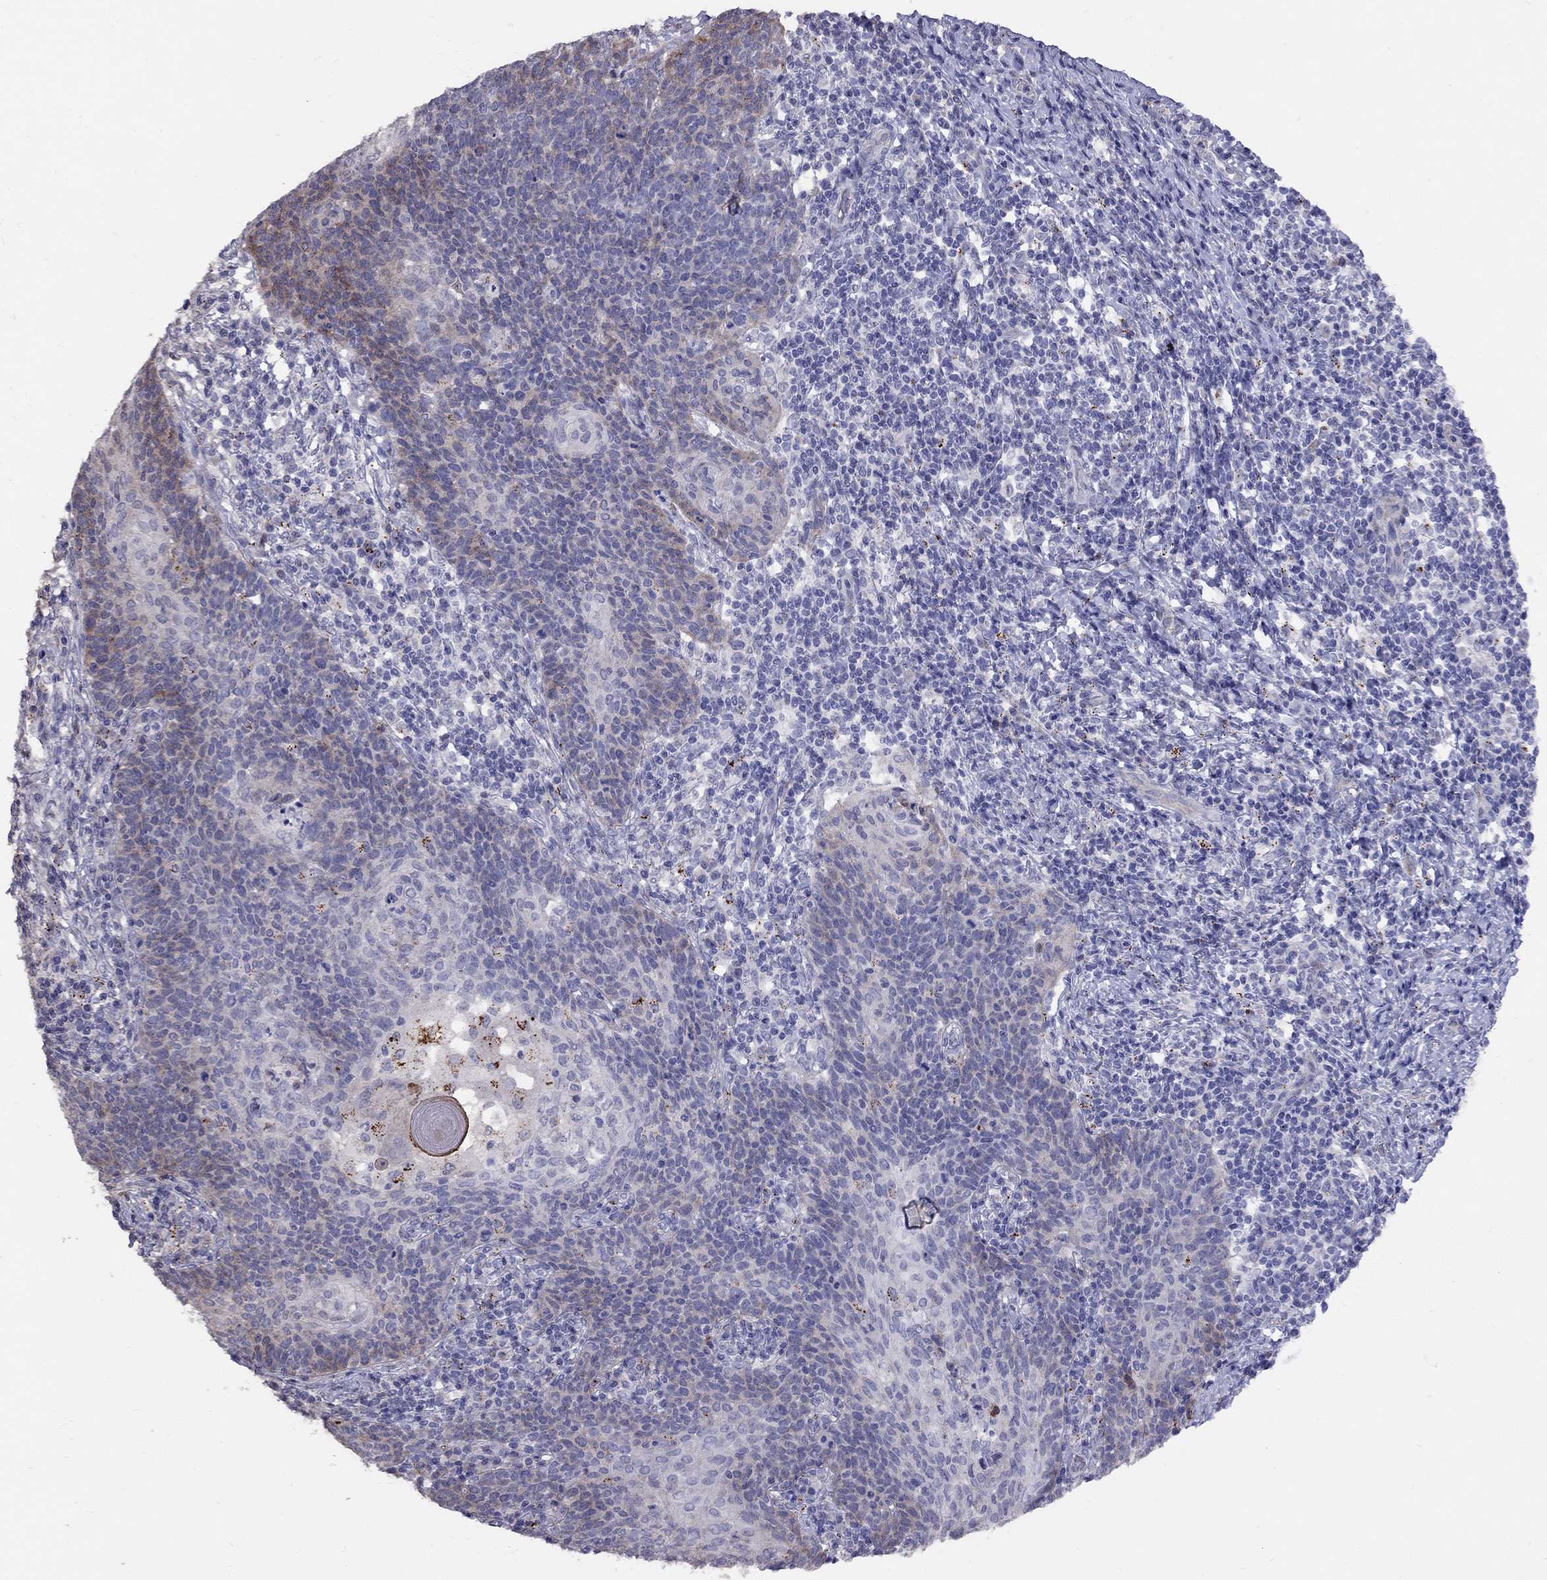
{"staining": {"intensity": "moderate", "quantity": "<25%", "location": "cytoplasmic/membranous"}, "tissue": "cervical cancer", "cell_type": "Tumor cells", "image_type": "cancer", "snomed": [{"axis": "morphology", "description": "Squamous cell carcinoma, NOS"}, {"axis": "topography", "description": "Cervix"}], "caption": "An immunohistochemistry histopathology image of neoplastic tissue is shown. Protein staining in brown highlights moderate cytoplasmic/membranous positivity in cervical squamous cell carcinoma within tumor cells.", "gene": "MAGEB4", "patient": {"sex": "female", "age": 39}}